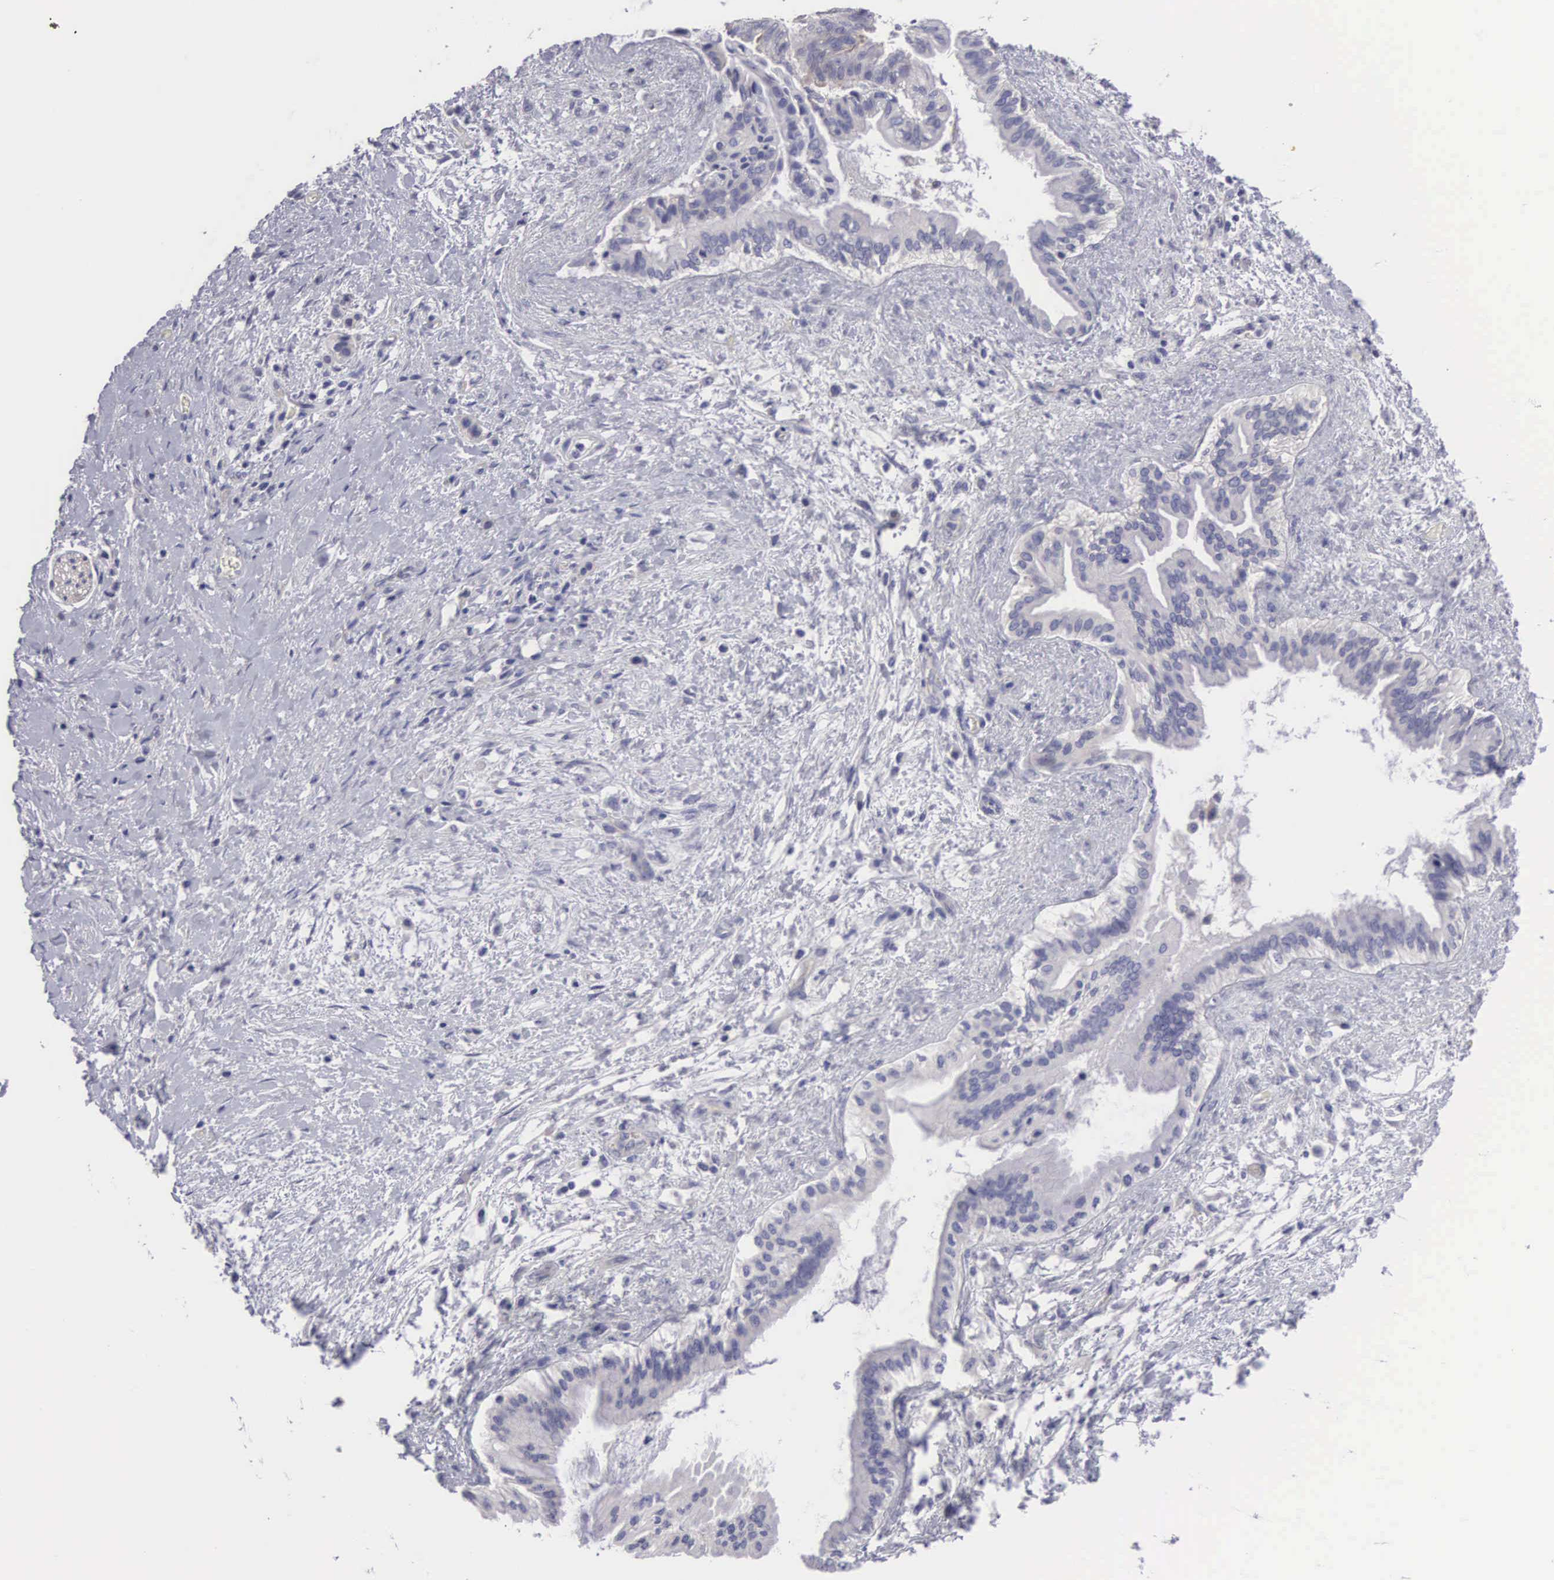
{"staining": {"intensity": "negative", "quantity": "none", "location": "none"}, "tissue": "pancreatic cancer", "cell_type": "Tumor cells", "image_type": "cancer", "snomed": [{"axis": "morphology", "description": "Adenocarcinoma, NOS"}, {"axis": "topography", "description": "Pancreas"}], "caption": "Tumor cells show no significant positivity in adenocarcinoma (pancreatic).", "gene": "SLITRK4", "patient": {"sex": "female", "age": 64}}